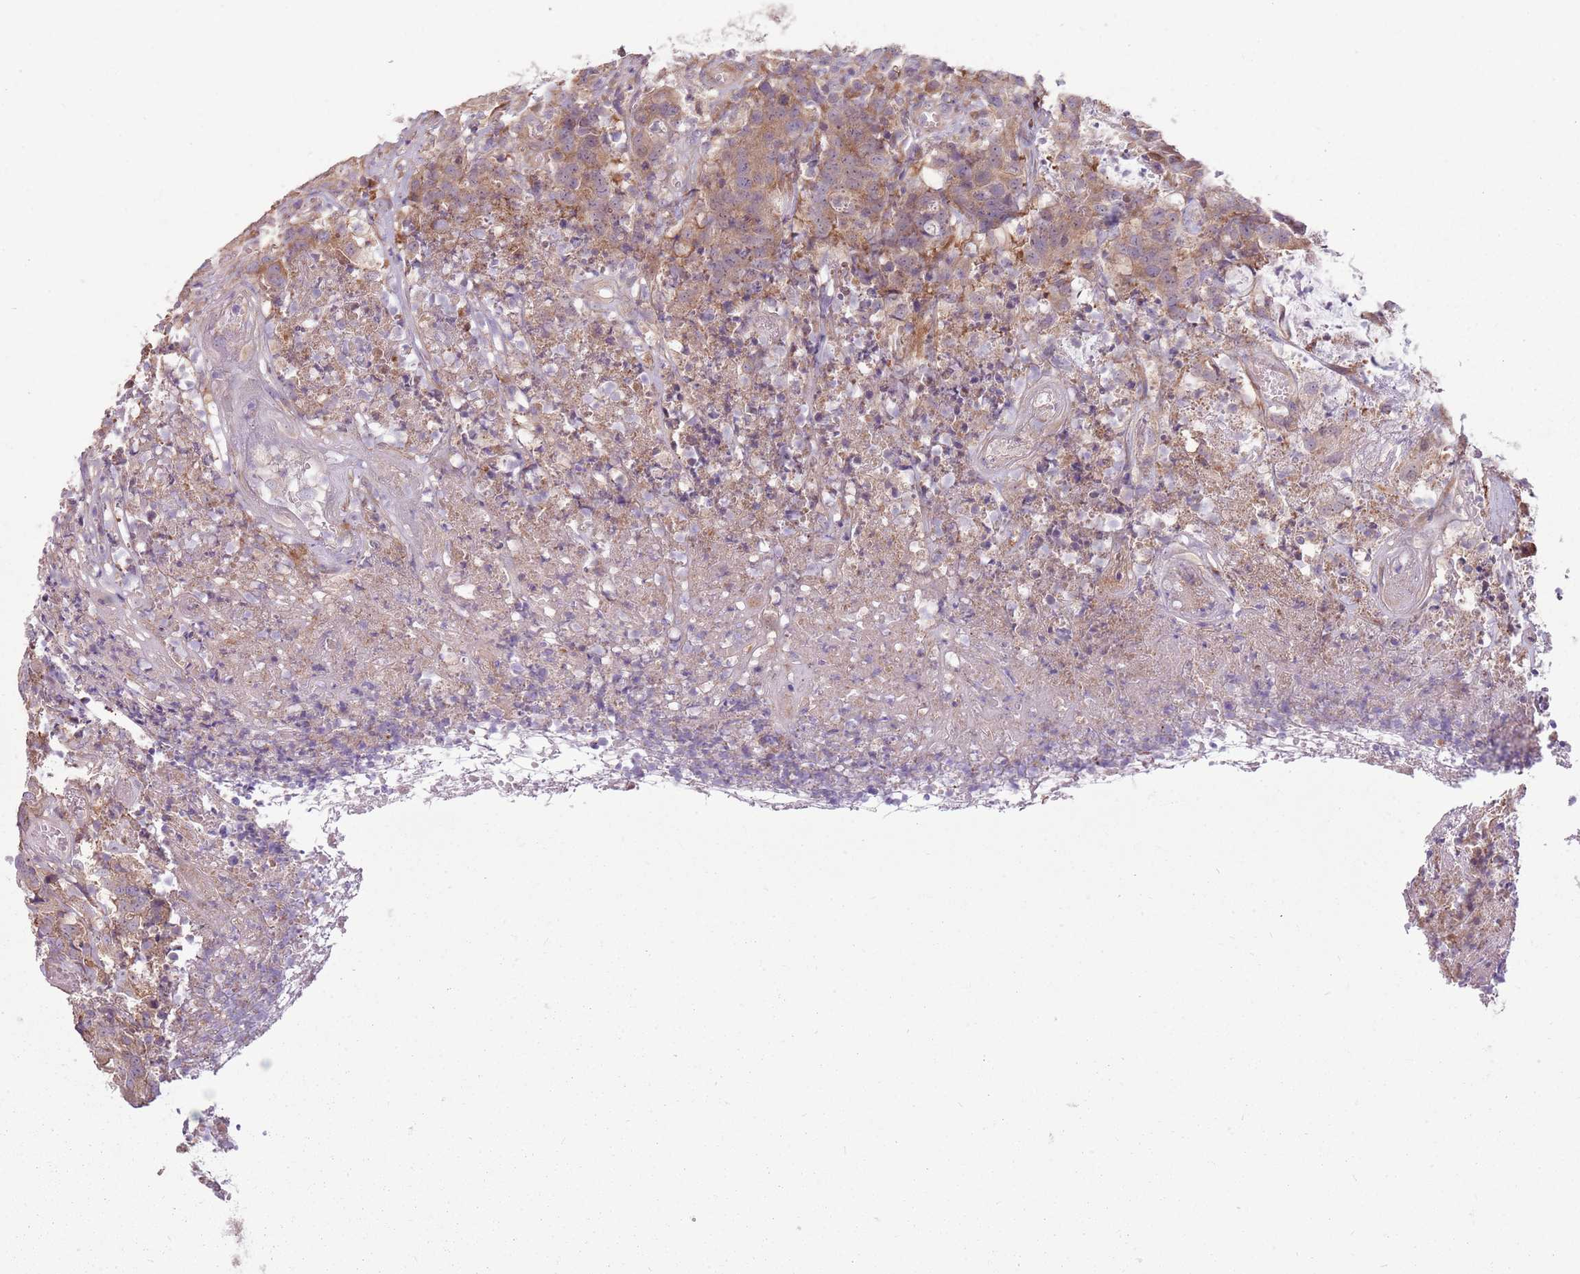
{"staining": {"intensity": "moderate", "quantity": ">75%", "location": "cytoplasmic/membranous"}, "tissue": "colorectal cancer", "cell_type": "Tumor cells", "image_type": "cancer", "snomed": [{"axis": "morphology", "description": "Adenocarcinoma, NOS"}, {"axis": "topography", "description": "Colon"}], "caption": "Protein positivity by immunohistochemistry shows moderate cytoplasmic/membranous expression in approximately >75% of tumor cells in adenocarcinoma (colorectal). The staining was performed using DAB to visualize the protein expression in brown, while the nuclei were stained in blue with hematoxylin (Magnification: 20x).", "gene": "RPL21", "patient": {"sex": "male", "age": 83}}